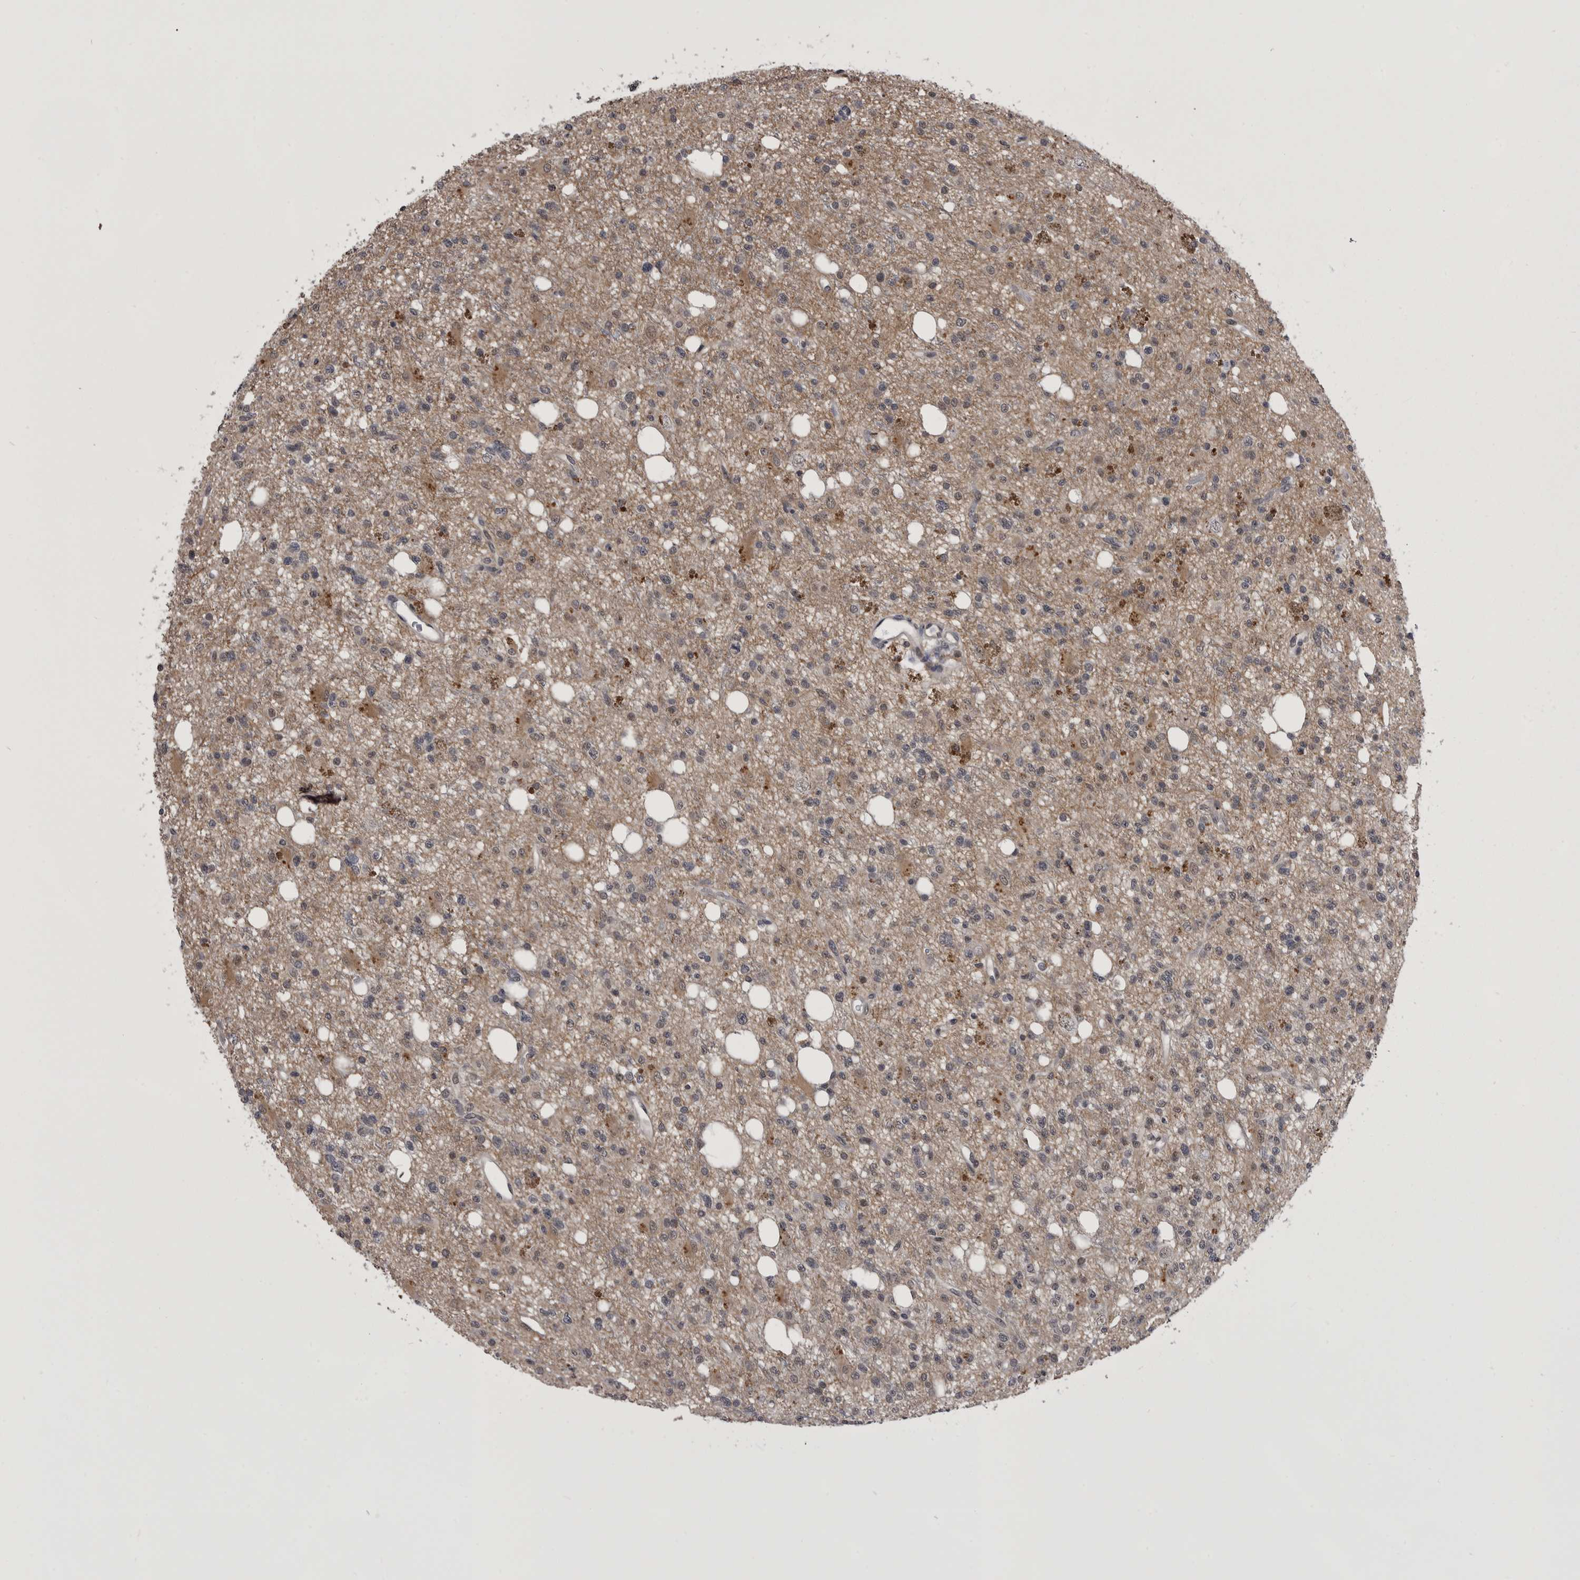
{"staining": {"intensity": "weak", "quantity": "<25%", "location": "nuclear"}, "tissue": "glioma", "cell_type": "Tumor cells", "image_type": "cancer", "snomed": [{"axis": "morphology", "description": "Glioma, malignant, High grade"}, {"axis": "topography", "description": "Brain"}], "caption": "Protein analysis of glioma exhibits no significant positivity in tumor cells. The staining is performed using DAB brown chromogen with nuclei counter-stained in using hematoxylin.", "gene": "PRPF3", "patient": {"sex": "female", "age": 62}}